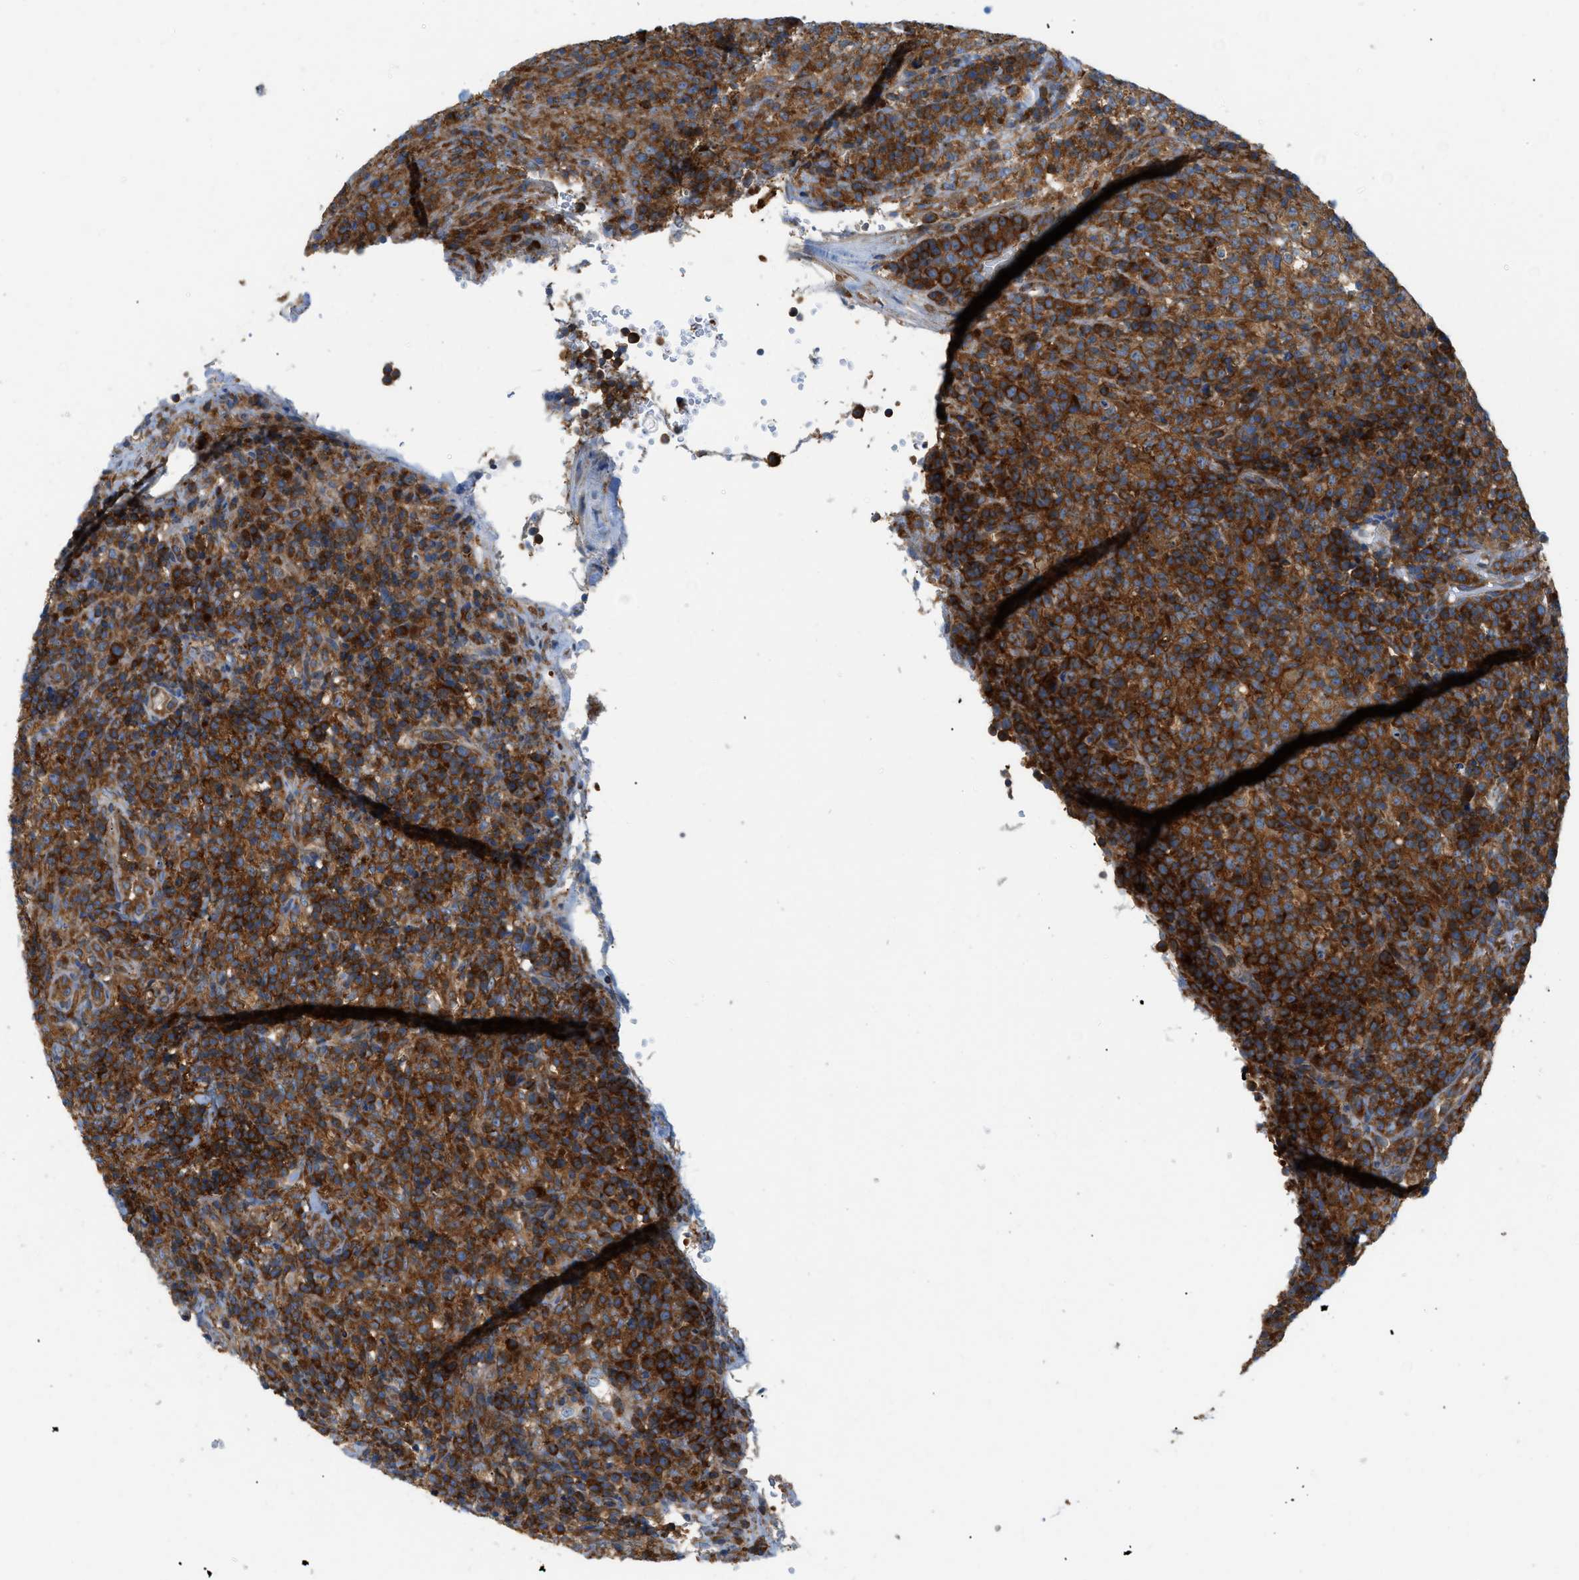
{"staining": {"intensity": "strong", "quantity": ">75%", "location": "cytoplasmic/membranous"}, "tissue": "lymphoma", "cell_type": "Tumor cells", "image_type": "cancer", "snomed": [{"axis": "morphology", "description": "Malignant lymphoma, non-Hodgkin's type, High grade"}, {"axis": "topography", "description": "Lymph node"}], "caption": "The histopathology image reveals a brown stain indicating the presence of a protein in the cytoplasmic/membranous of tumor cells in lymphoma.", "gene": "GPAT4", "patient": {"sex": "female", "age": 76}}